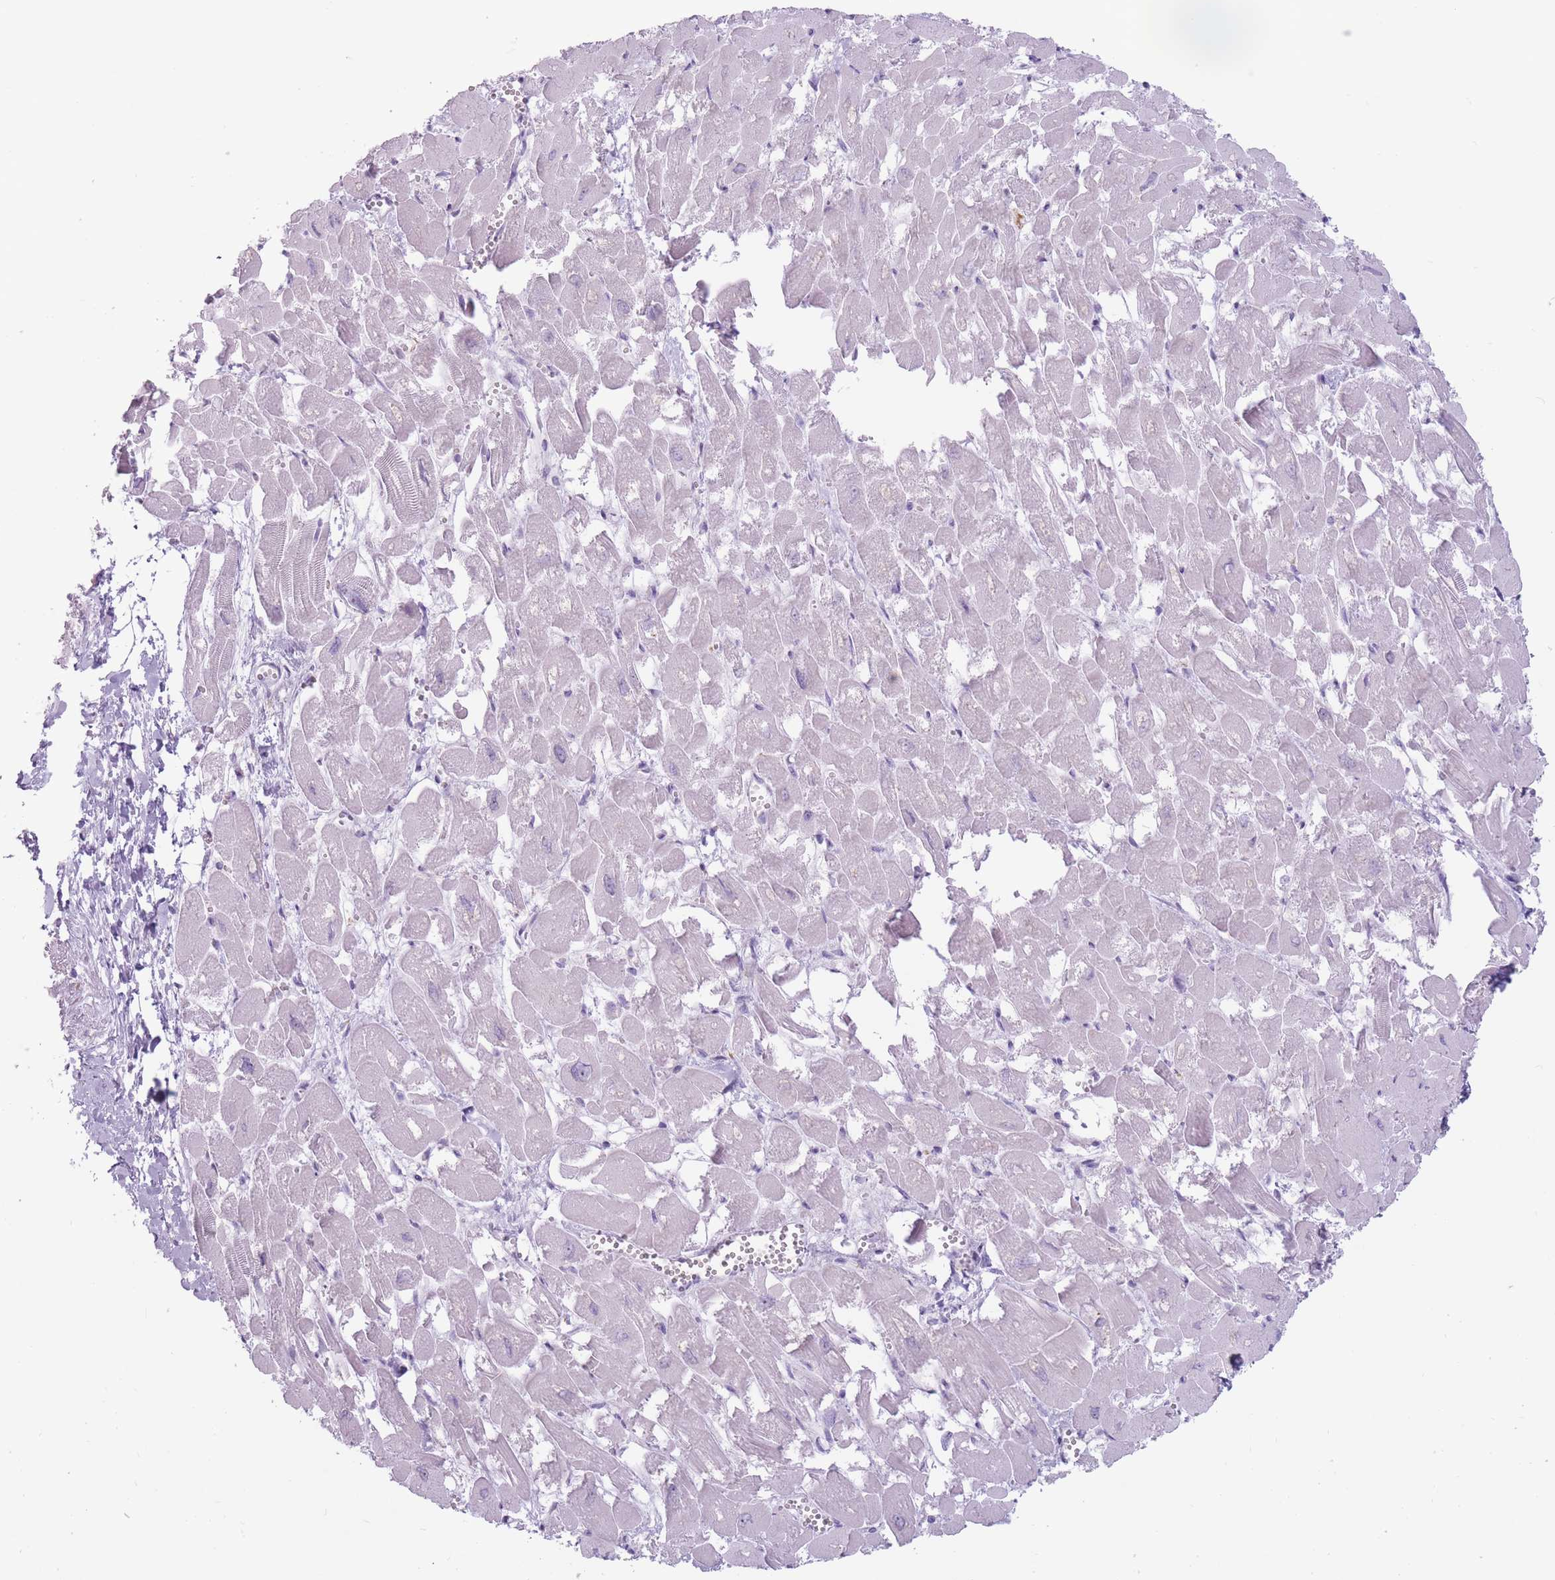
{"staining": {"intensity": "negative", "quantity": "none", "location": "none"}, "tissue": "heart muscle", "cell_type": "Cardiomyocytes", "image_type": "normal", "snomed": [{"axis": "morphology", "description": "Normal tissue, NOS"}, {"axis": "topography", "description": "Heart"}], "caption": "A high-resolution photomicrograph shows immunohistochemistry (IHC) staining of benign heart muscle, which exhibits no significant positivity in cardiomyocytes. The staining is performed using DAB (3,3'-diaminobenzidine) brown chromogen with nuclei counter-stained in using hematoxylin.", "gene": "RPL18", "patient": {"sex": "male", "age": 54}}